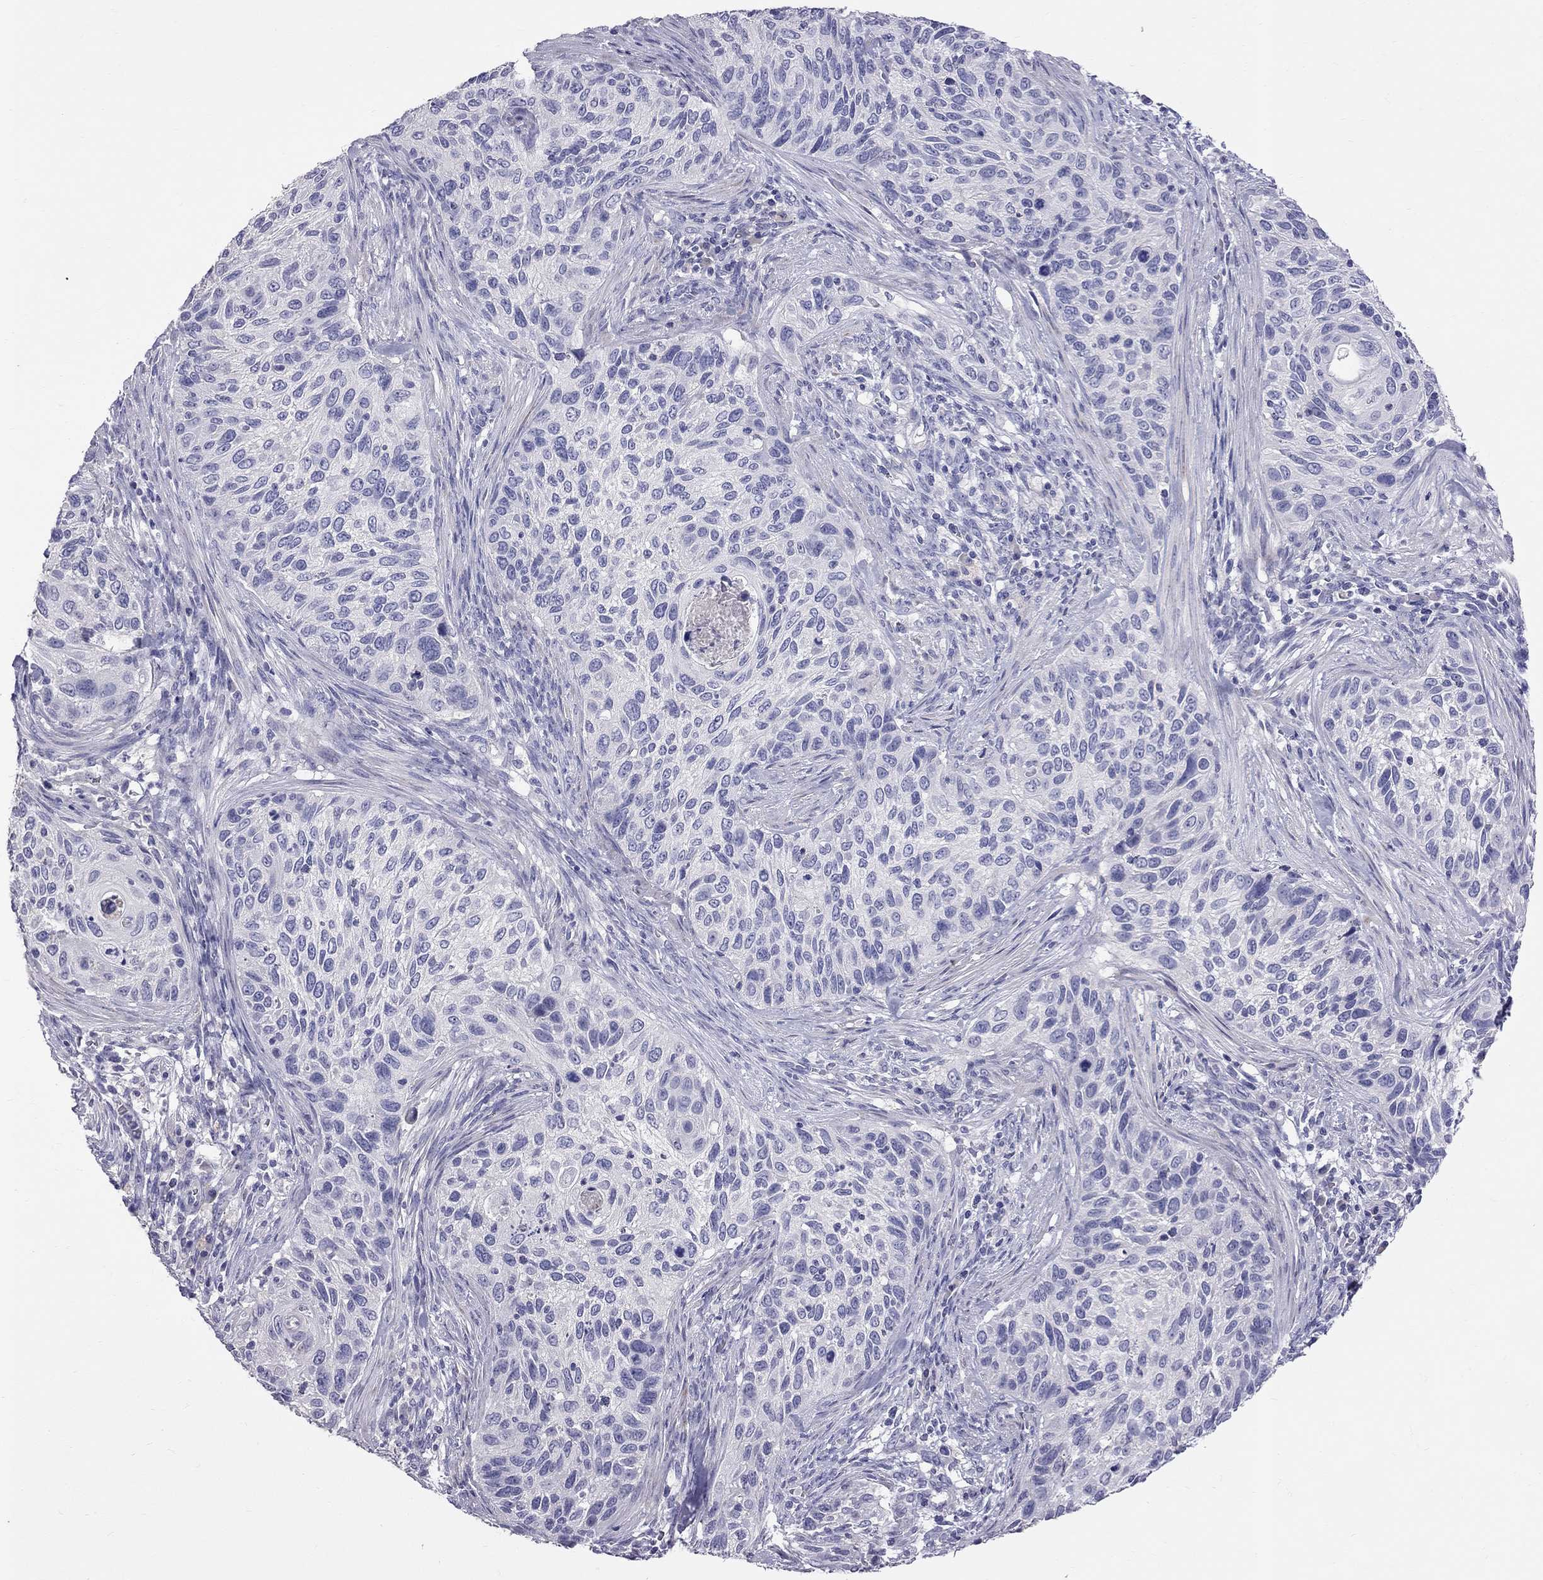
{"staining": {"intensity": "negative", "quantity": "none", "location": "none"}, "tissue": "cervical cancer", "cell_type": "Tumor cells", "image_type": "cancer", "snomed": [{"axis": "morphology", "description": "Squamous cell carcinoma, NOS"}, {"axis": "topography", "description": "Cervix"}], "caption": "Immunohistochemical staining of cervical cancer shows no significant positivity in tumor cells.", "gene": "CFAP91", "patient": {"sex": "female", "age": 70}}